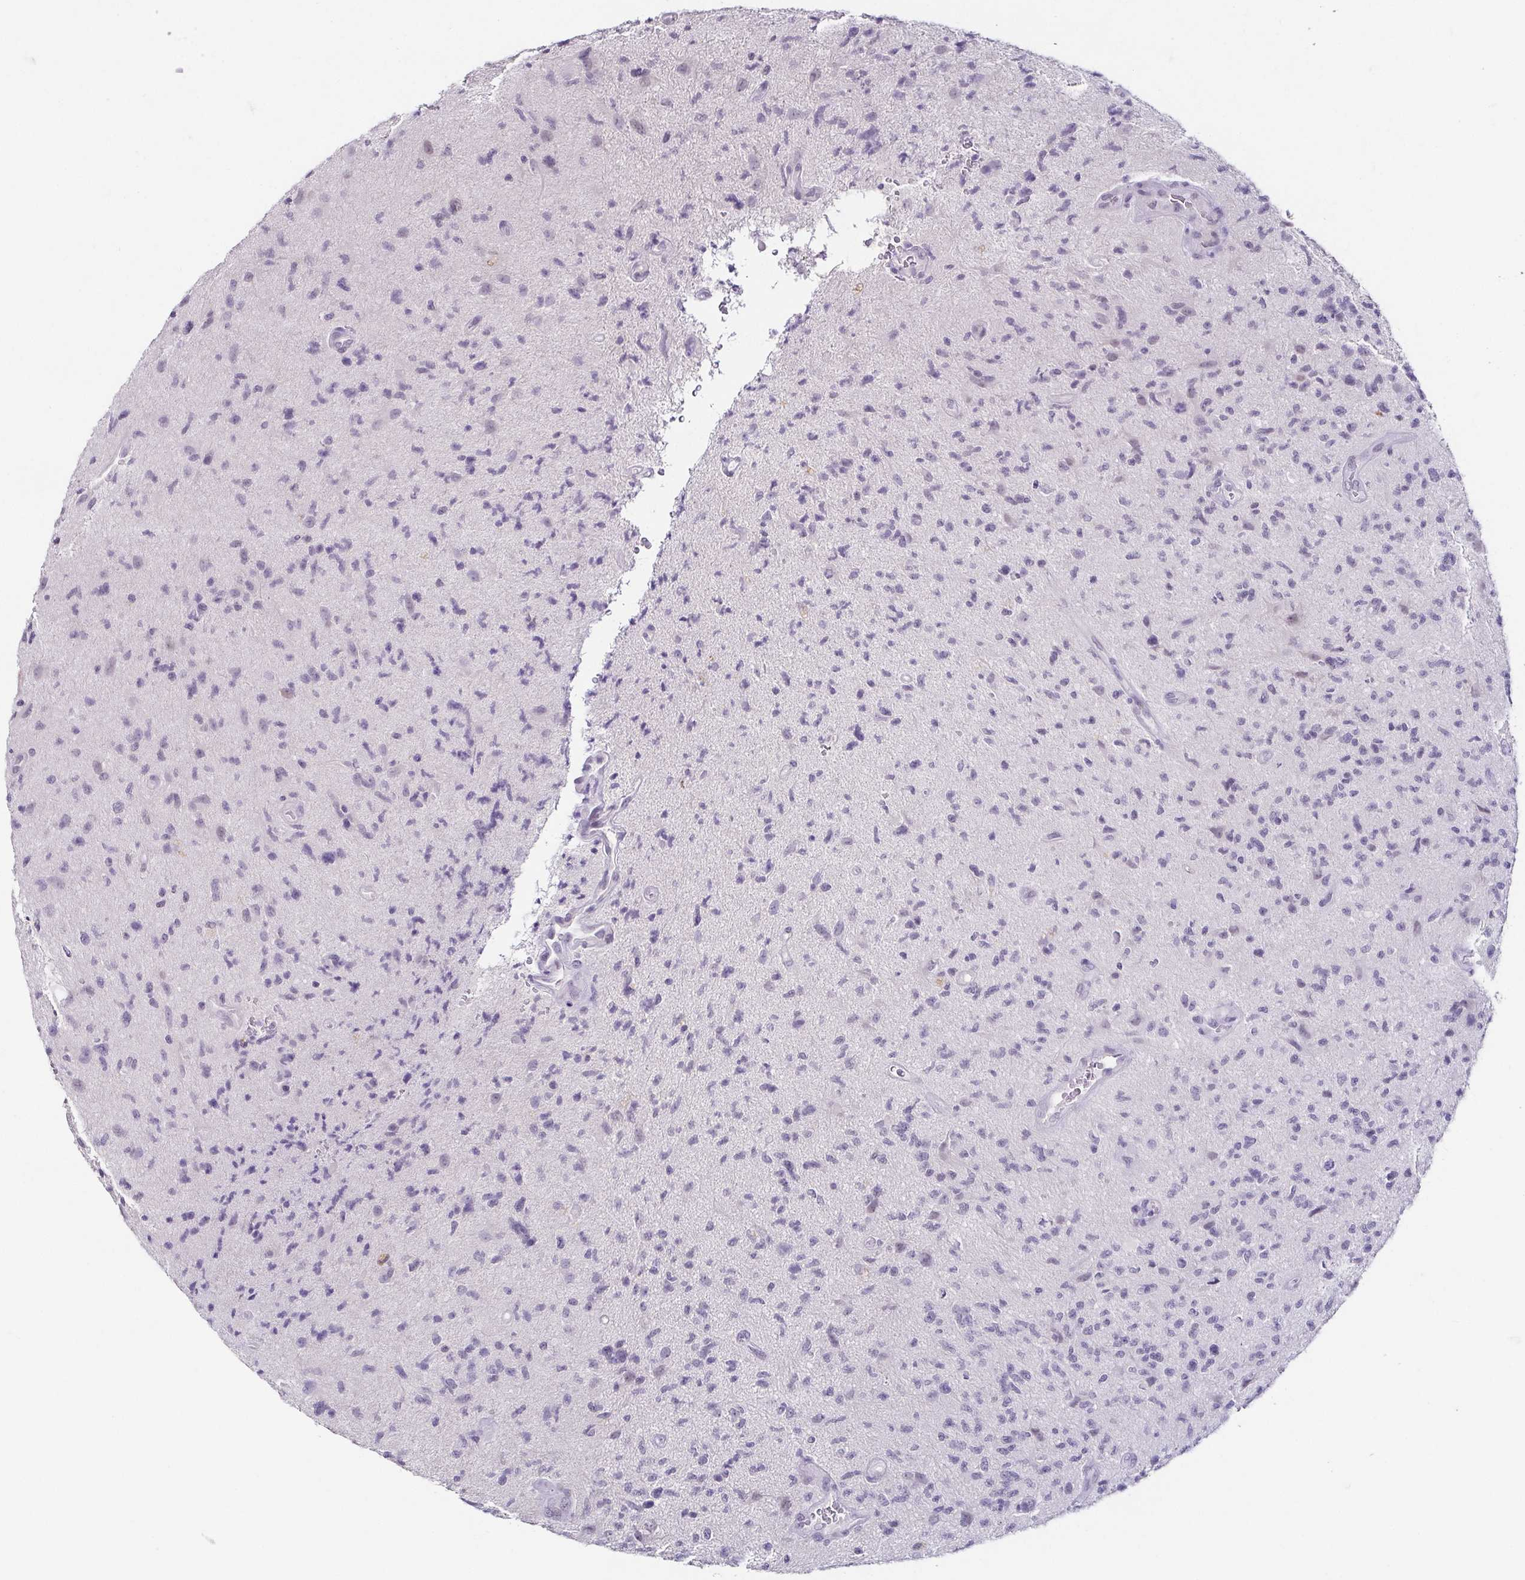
{"staining": {"intensity": "negative", "quantity": "none", "location": "none"}, "tissue": "glioma", "cell_type": "Tumor cells", "image_type": "cancer", "snomed": [{"axis": "morphology", "description": "Glioma, malignant, High grade"}, {"axis": "topography", "description": "Brain"}], "caption": "Immunohistochemistry (IHC) of human glioma demonstrates no expression in tumor cells.", "gene": "TP73", "patient": {"sex": "male", "age": 67}}